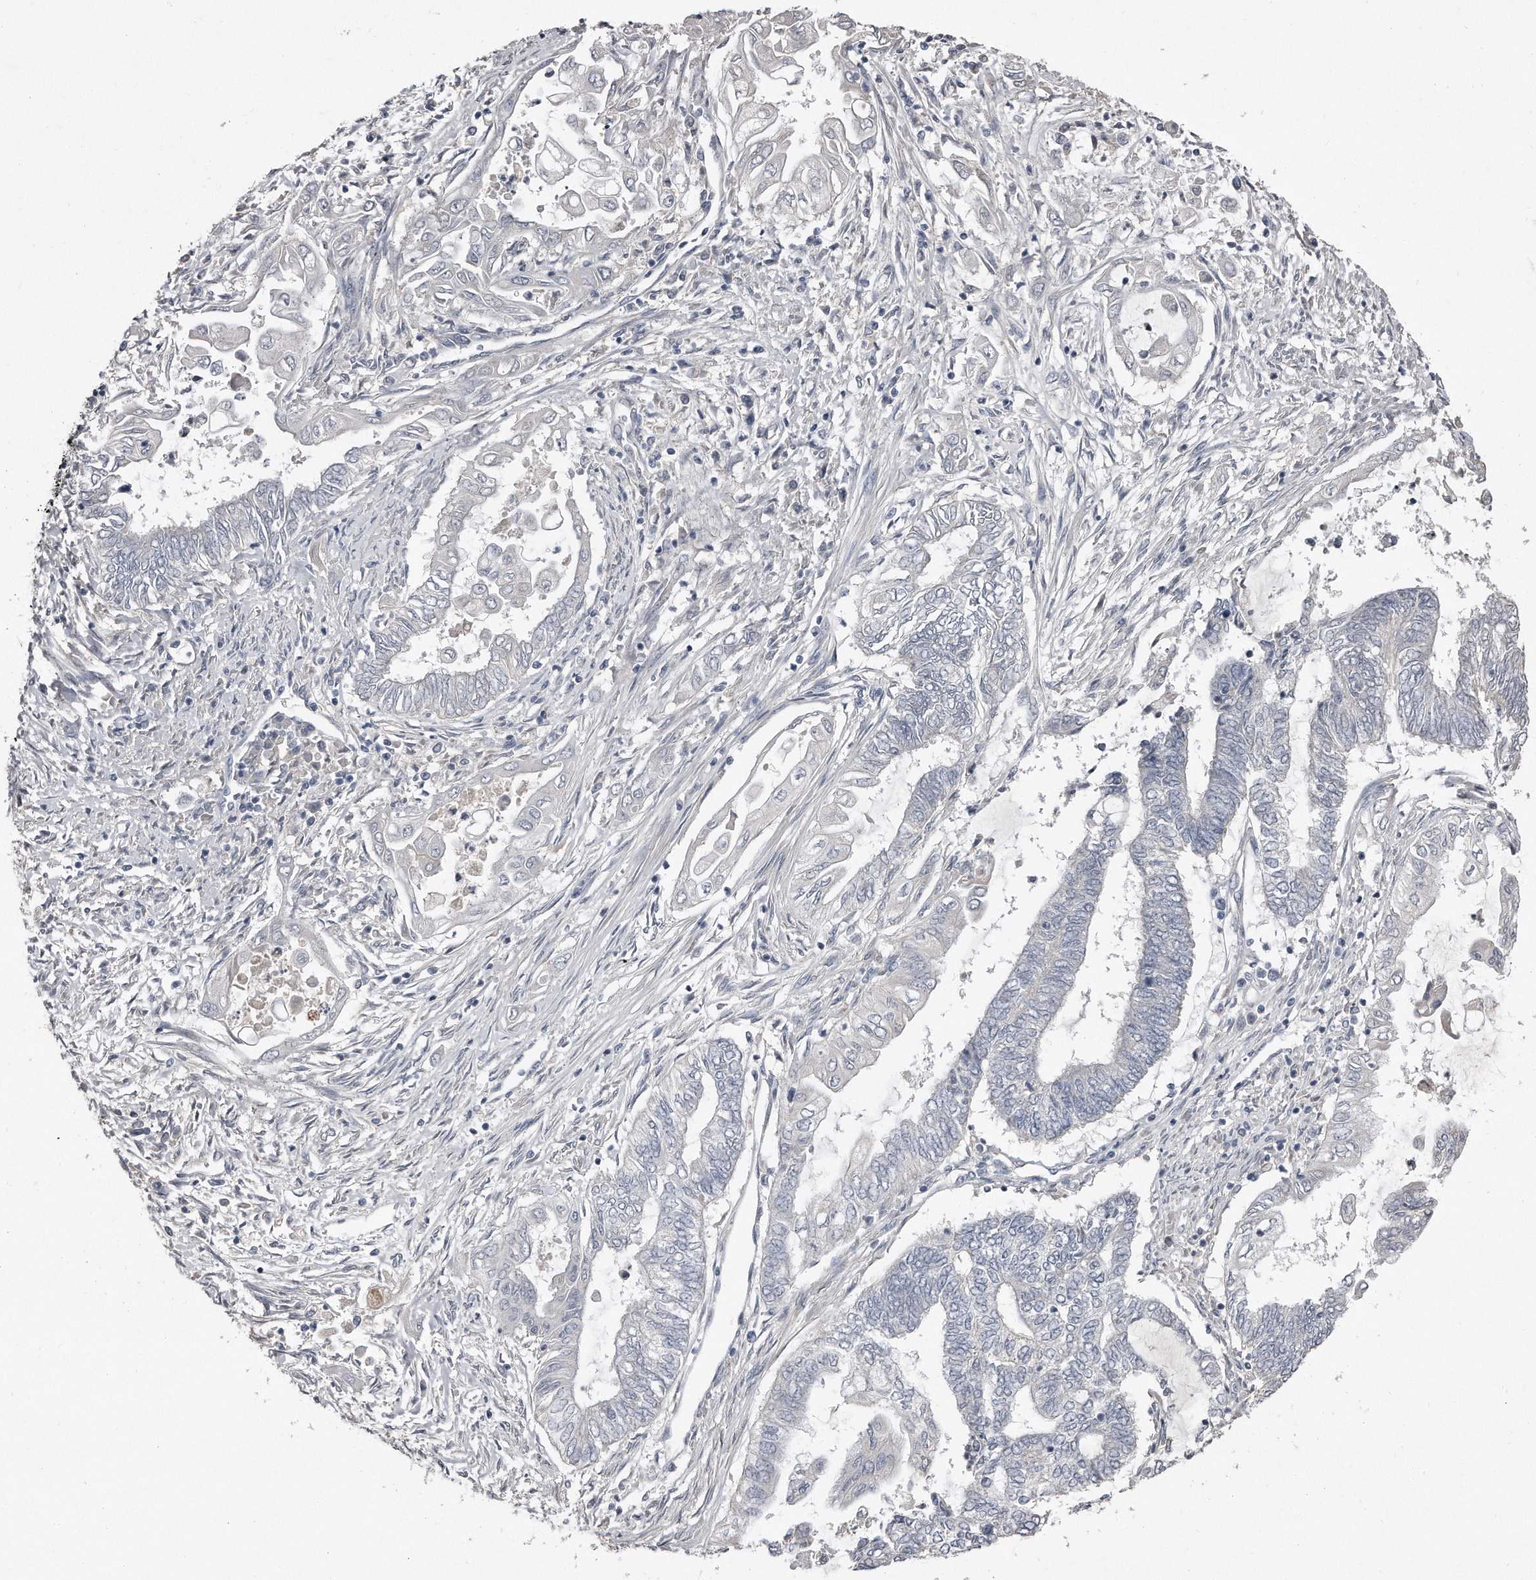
{"staining": {"intensity": "negative", "quantity": "none", "location": "none"}, "tissue": "endometrial cancer", "cell_type": "Tumor cells", "image_type": "cancer", "snomed": [{"axis": "morphology", "description": "Adenocarcinoma, NOS"}, {"axis": "topography", "description": "Uterus"}, {"axis": "topography", "description": "Endometrium"}], "caption": "This image is of adenocarcinoma (endometrial) stained with immunohistochemistry to label a protein in brown with the nuclei are counter-stained blue. There is no staining in tumor cells.", "gene": "LMOD1", "patient": {"sex": "female", "age": 70}}